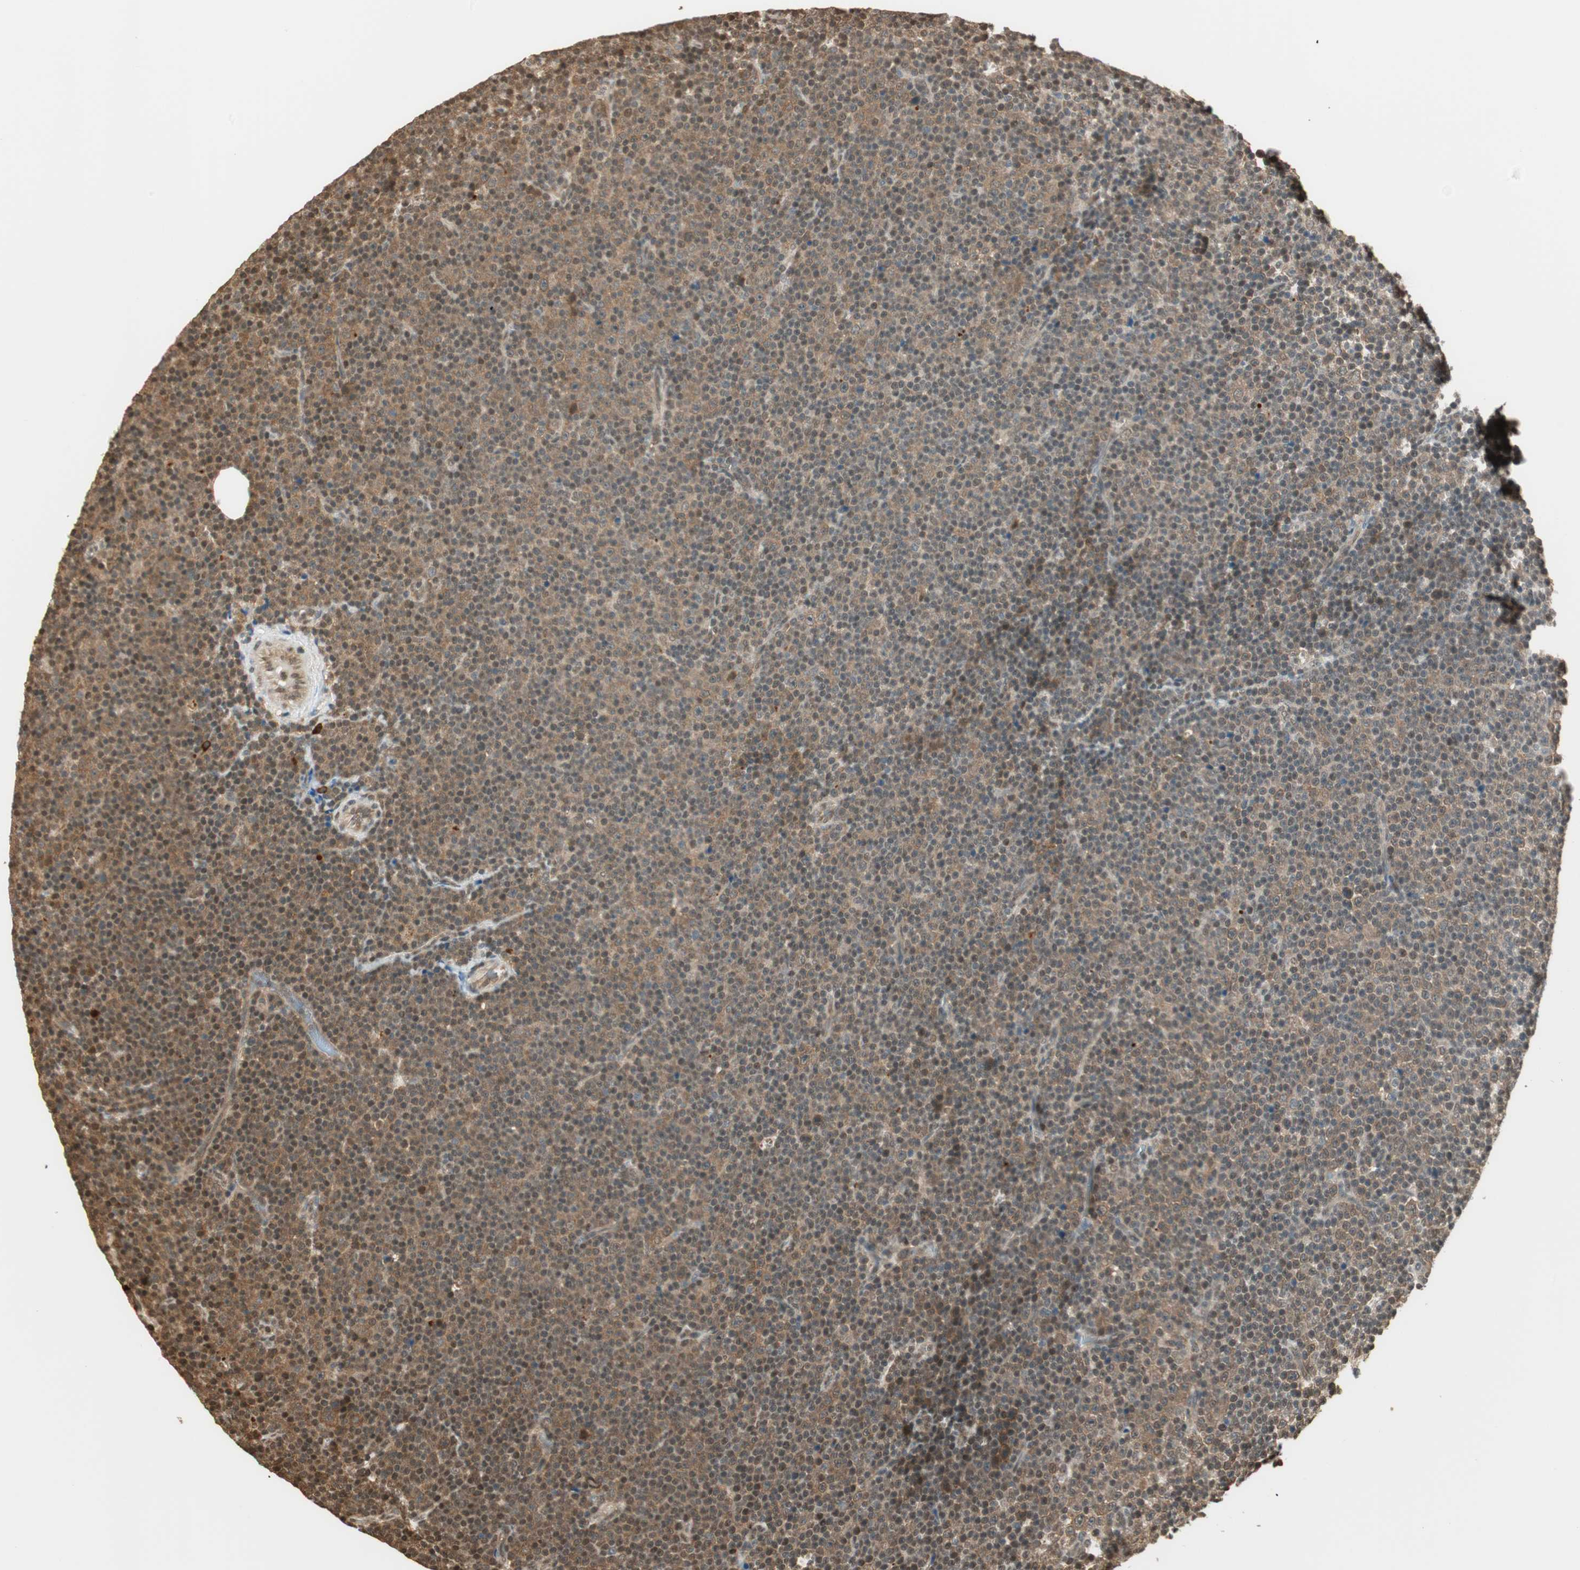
{"staining": {"intensity": "moderate", "quantity": ">75%", "location": "cytoplasmic/membranous,nuclear"}, "tissue": "lymphoma", "cell_type": "Tumor cells", "image_type": "cancer", "snomed": [{"axis": "morphology", "description": "Malignant lymphoma, non-Hodgkin's type, Low grade"}, {"axis": "topography", "description": "Lymph node"}], "caption": "A histopathology image of human malignant lymphoma, non-Hodgkin's type (low-grade) stained for a protein displays moderate cytoplasmic/membranous and nuclear brown staining in tumor cells. (DAB (3,3'-diaminobenzidine) IHC with brightfield microscopy, high magnification).", "gene": "ZNF443", "patient": {"sex": "female", "age": 67}}